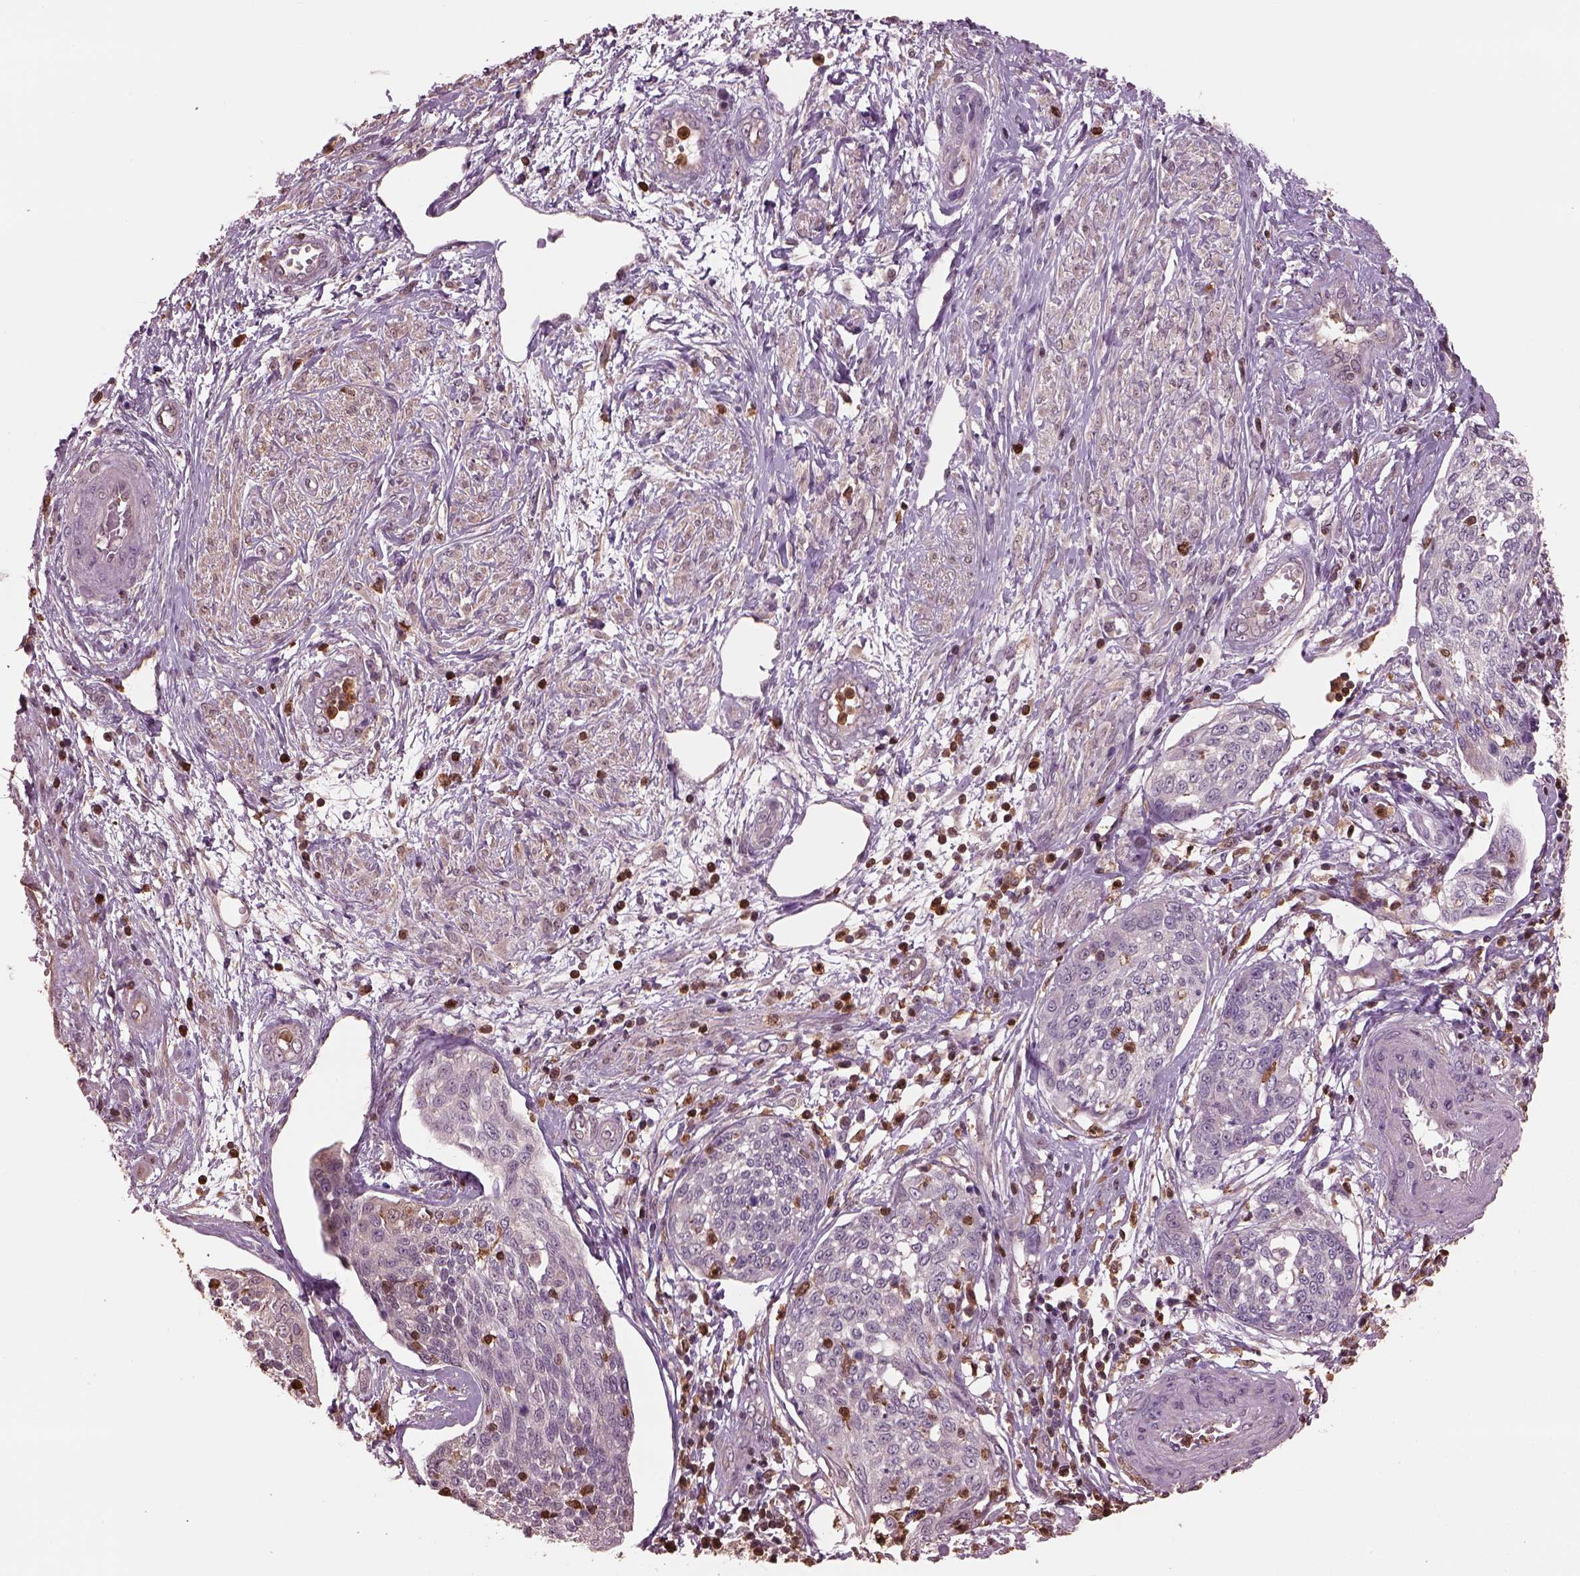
{"staining": {"intensity": "weak", "quantity": "<25%", "location": "cytoplasmic/membranous"}, "tissue": "cervical cancer", "cell_type": "Tumor cells", "image_type": "cancer", "snomed": [{"axis": "morphology", "description": "Squamous cell carcinoma, NOS"}, {"axis": "topography", "description": "Cervix"}], "caption": "IHC micrograph of squamous cell carcinoma (cervical) stained for a protein (brown), which exhibits no expression in tumor cells.", "gene": "IL31RA", "patient": {"sex": "female", "age": 34}}